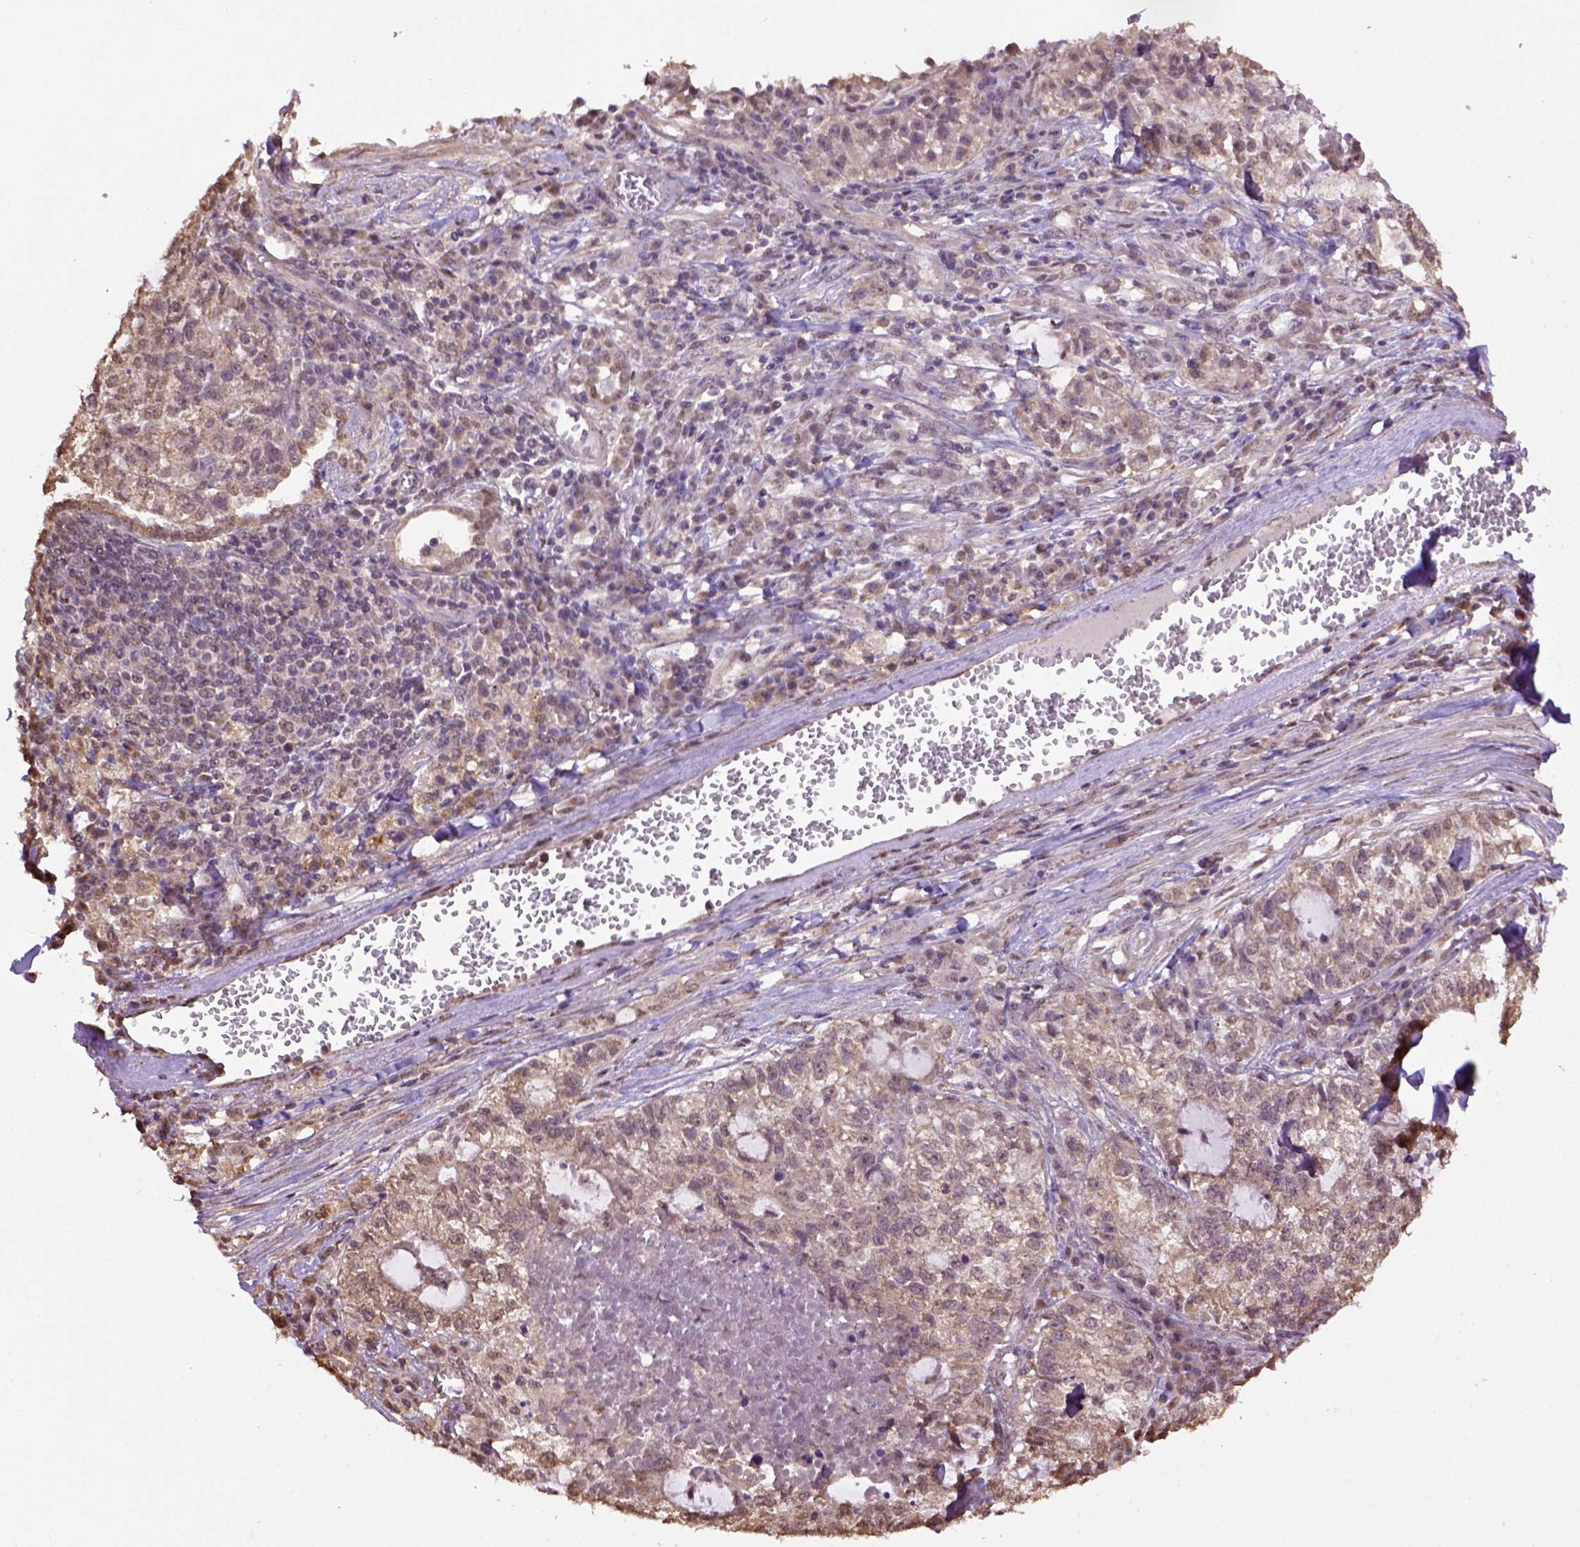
{"staining": {"intensity": "moderate", "quantity": "<25%", "location": "cytoplasmic/membranous"}, "tissue": "lung cancer", "cell_type": "Tumor cells", "image_type": "cancer", "snomed": [{"axis": "morphology", "description": "Adenocarcinoma, NOS"}, {"axis": "topography", "description": "Lung"}], "caption": "Lung cancer (adenocarcinoma) stained for a protein (brown) demonstrates moderate cytoplasmic/membranous positive positivity in about <25% of tumor cells.", "gene": "WDR17", "patient": {"sex": "male", "age": 57}}